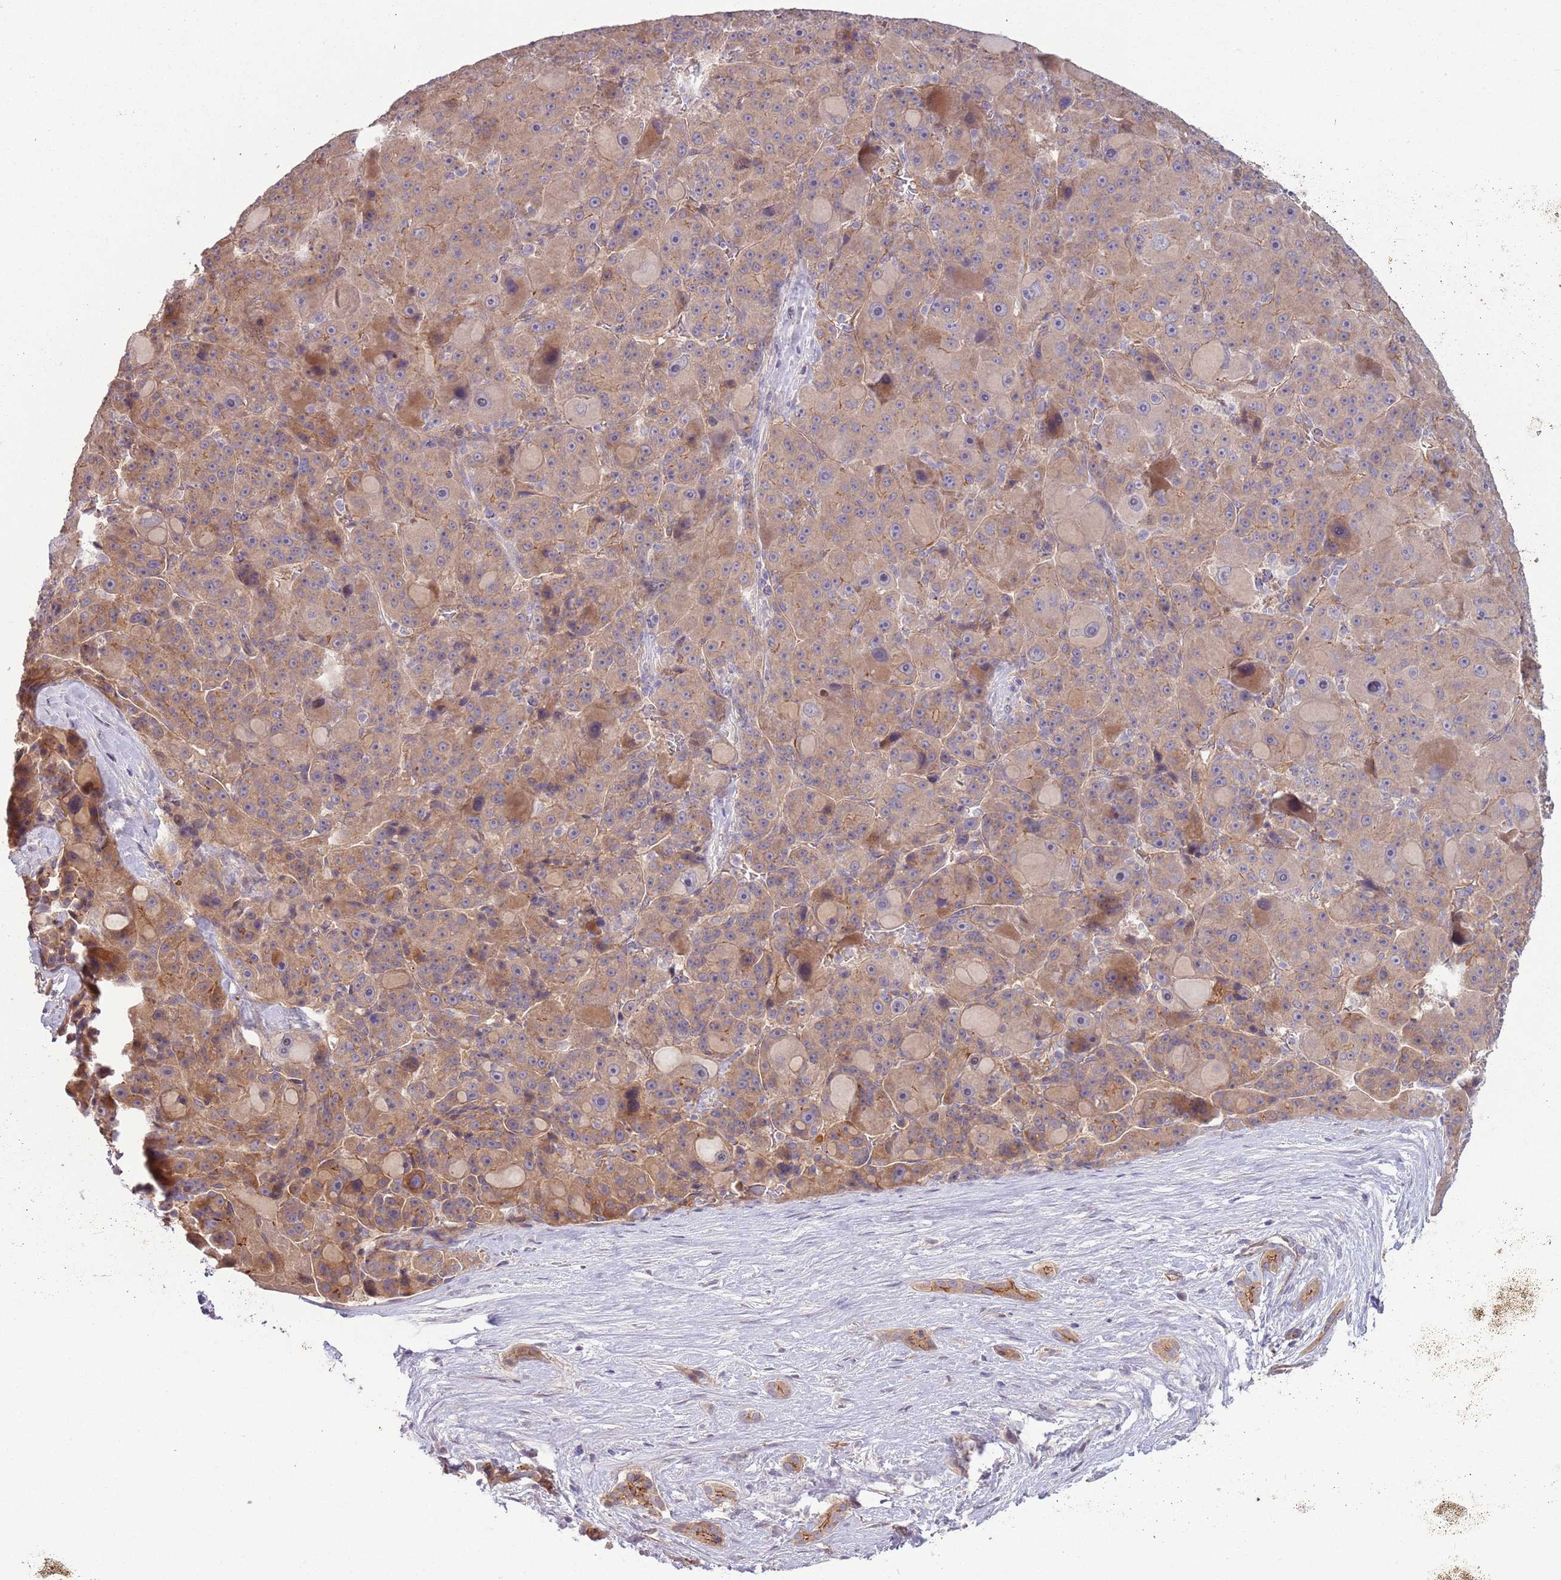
{"staining": {"intensity": "moderate", "quantity": ">75%", "location": "cytoplasmic/membranous"}, "tissue": "liver cancer", "cell_type": "Tumor cells", "image_type": "cancer", "snomed": [{"axis": "morphology", "description": "Carcinoma, Hepatocellular, NOS"}, {"axis": "topography", "description": "Liver"}], "caption": "High-power microscopy captured an IHC image of hepatocellular carcinoma (liver), revealing moderate cytoplasmic/membranous staining in about >75% of tumor cells.", "gene": "SAV1", "patient": {"sex": "male", "age": 76}}